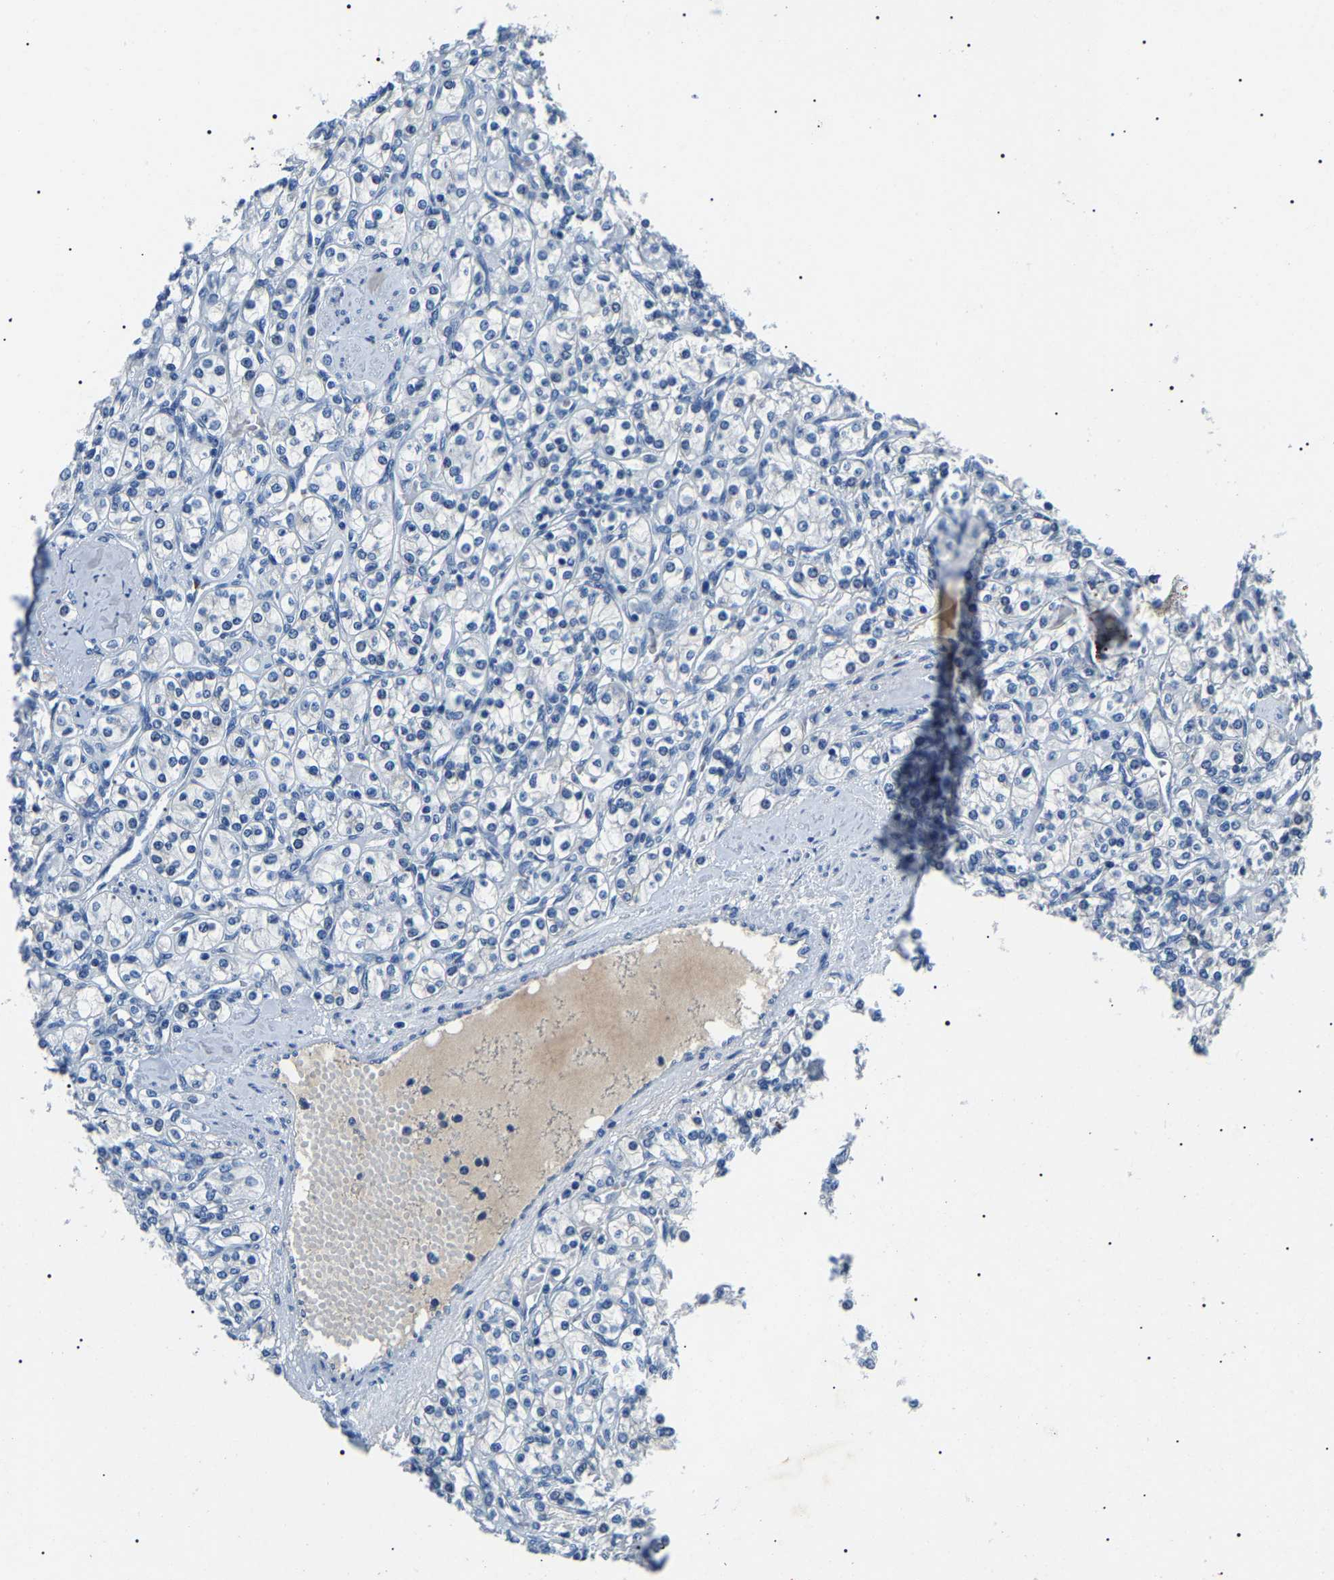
{"staining": {"intensity": "negative", "quantity": "none", "location": "none"}, "tissue": "renal cancer", "cell_type": "Tumor cells", "image_type": "cancer", "snomed": [{"axis": "morphology", "description": "Adenocarcinoma, NOS"}, {"axis": "topography", "description": "Kidney"}], "caption": "Immunohistochemistry of adenocarcinoma (renal) displays no staining in tumor cells.", "gene": "KLK15", "patient": {"sex": "male", "age": 77}}